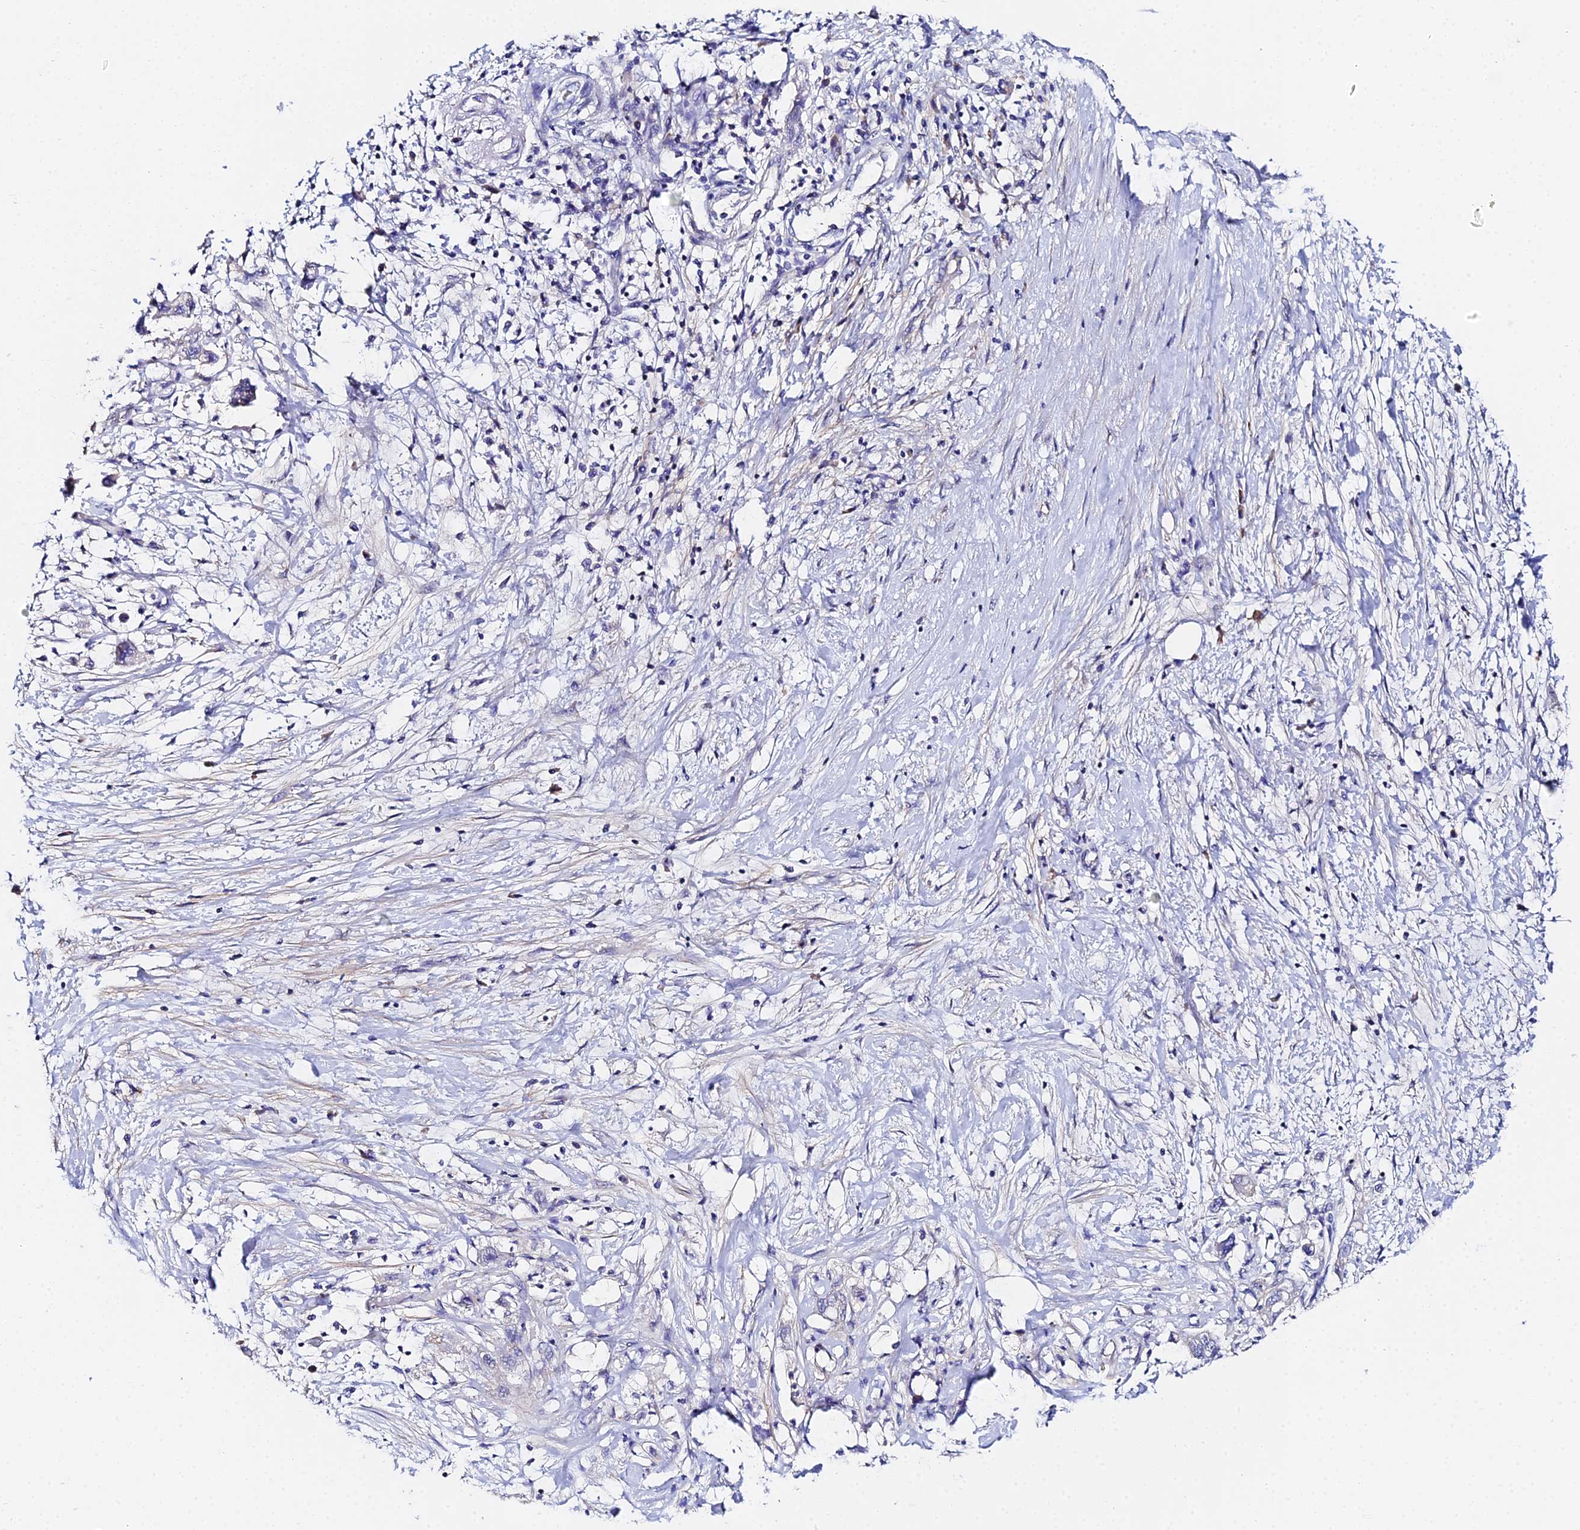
{"staining": {"intensity": "negative", "quantity": "none", "location": "none"}, "tissue": "pancreatic cancer", "cell_type": "Tumor cells", "image_type": "cancer", "snomed": [{"axis": "morphology", "description": "Adenocarcinoma, NOS"}, {"axis": "topography", "description": "Pancreas"}], "caption": "A high-resolution histopathology image shows immunohistochemistry (IHC) staining of adenocarcinoma (pancreatic), which reveals no significant expression in tumor cells.", "gene": "UBE2L3", "patient": {"sex": "female", "age": 73}}